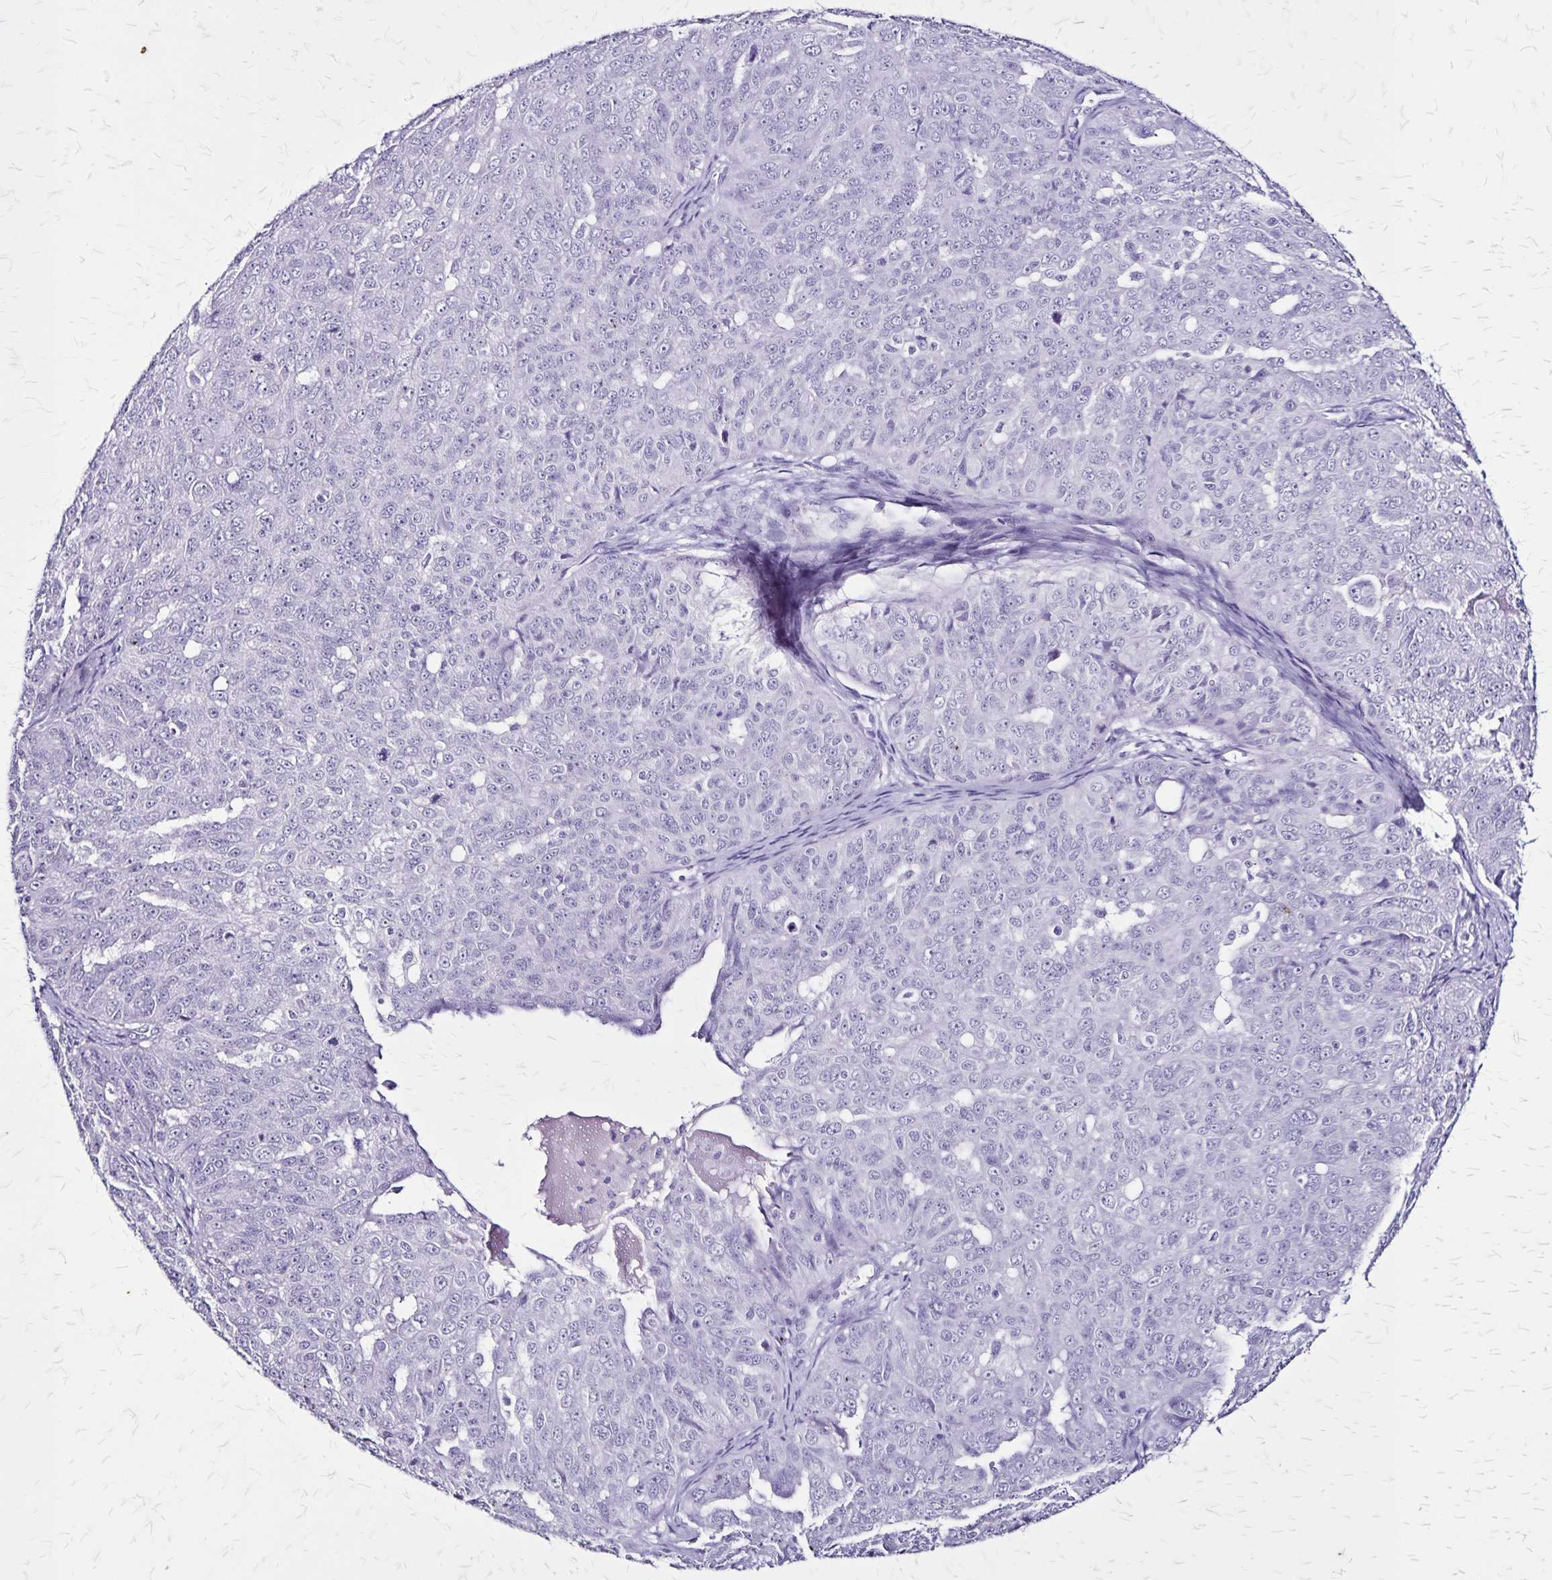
{"staining": {"intensity": "negative", "quantity": "none", "location": "none"}, "tissue": "ovarian cancer", "cell_type": "Tumor cells", "image_type": "cancer", "snomed": [{"axis": "morphology", "description": "Carcinoma, endometroid"}, {"axis": "topography", "description": "Ovary"}], "caption": "Tumor cells show no significant protein staining in ovarian endometroid carcinoma.", "gene": "KRT2", "patient": {"sex": "female", "age": 70}}